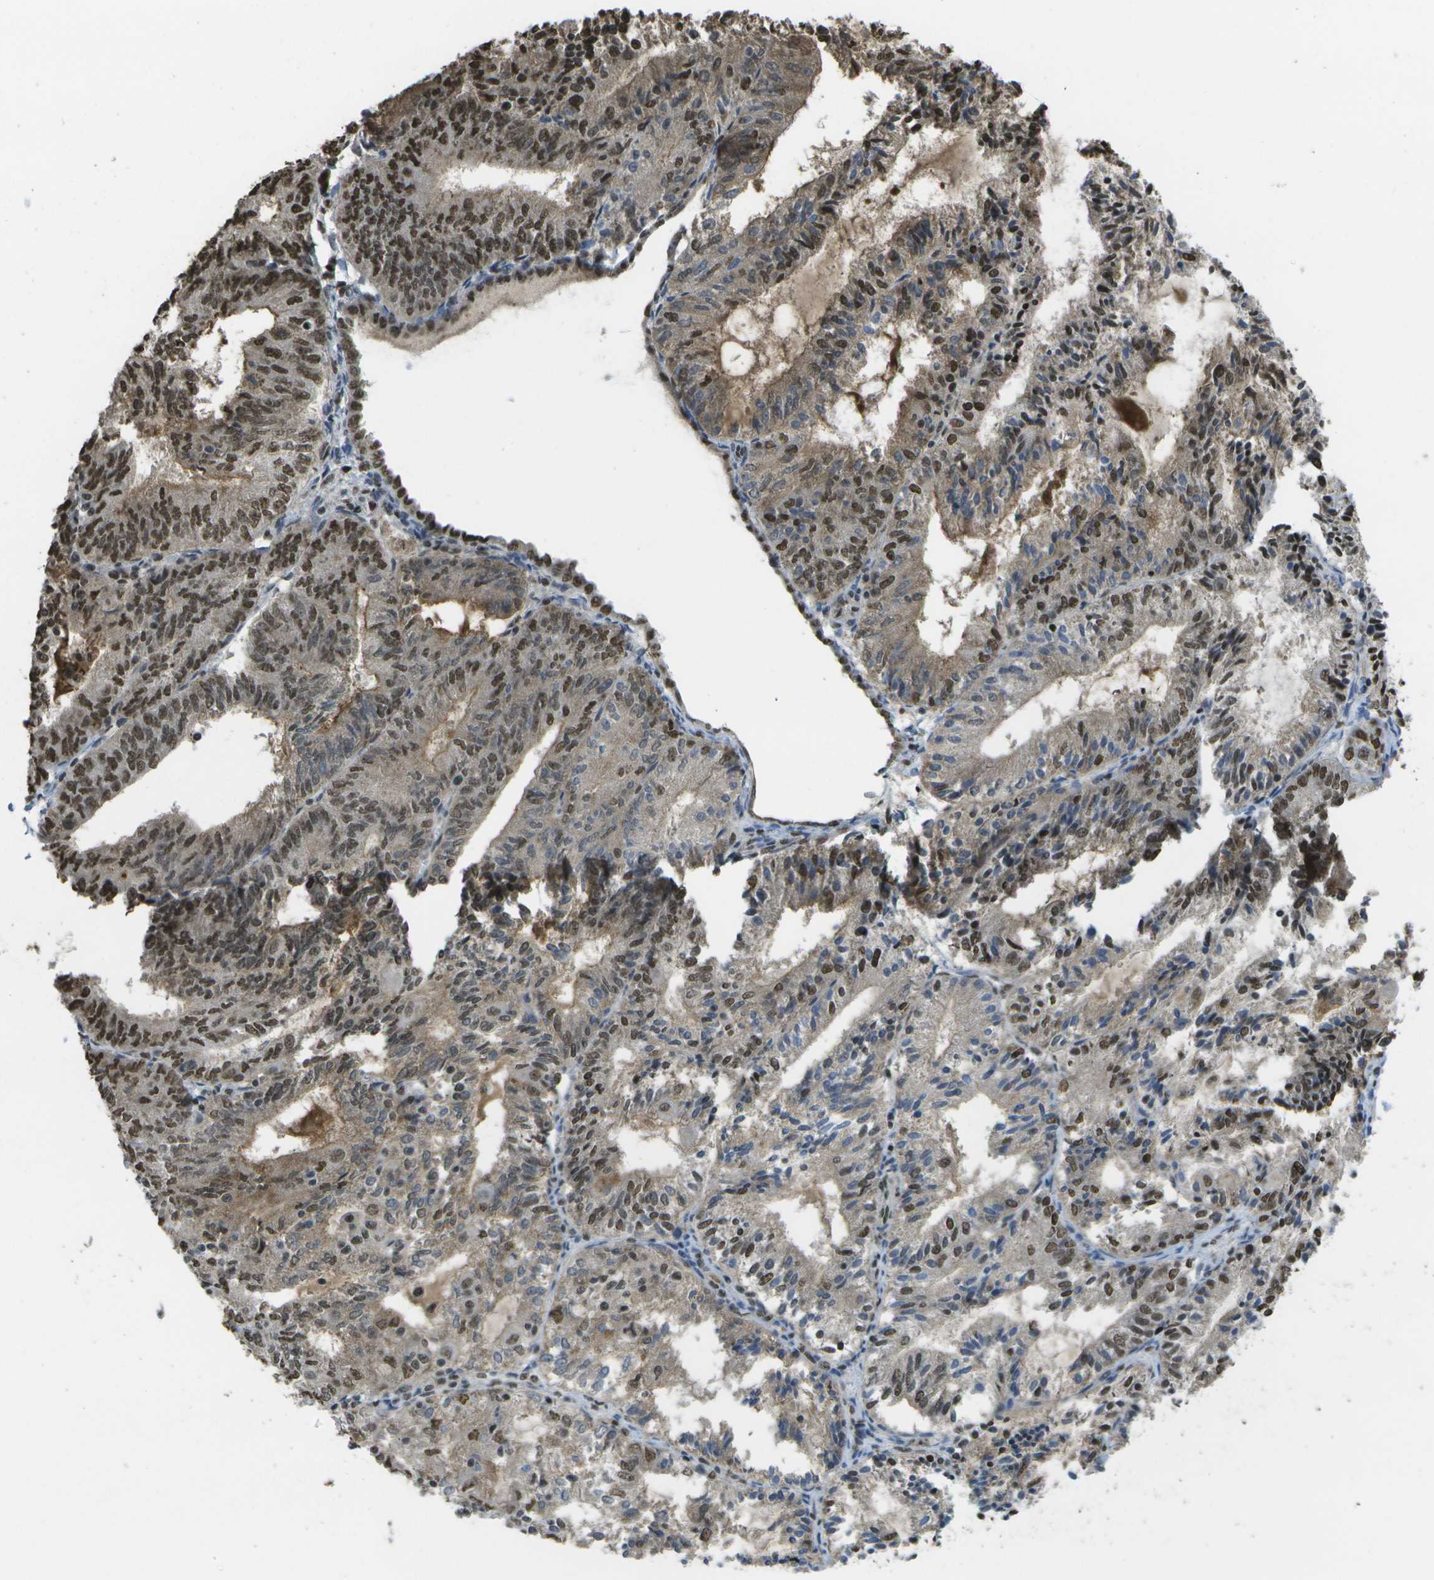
{"staining": {"intensity": "strong", "quantity": "25%-75%", "location": "nuclear"}, "tissue": "endometrial cancer", "cell_type": "Tumor cells", "image_type": "cancer", "snomed": [{"axis": "morphology", "description": "Adenocarcinoma, NOS"}, {"axis": "topography", "description": "Endometrium"}], "caption": "Immunohistochemical staining of human adenocarcinoma (endometrial) reveals strong nuclear protein positivity in about 25%-75% of tumor cells. Nuclei are stained in blue.", "gene": "SPEN", "patient": {"sex": "female", "age": 81}}